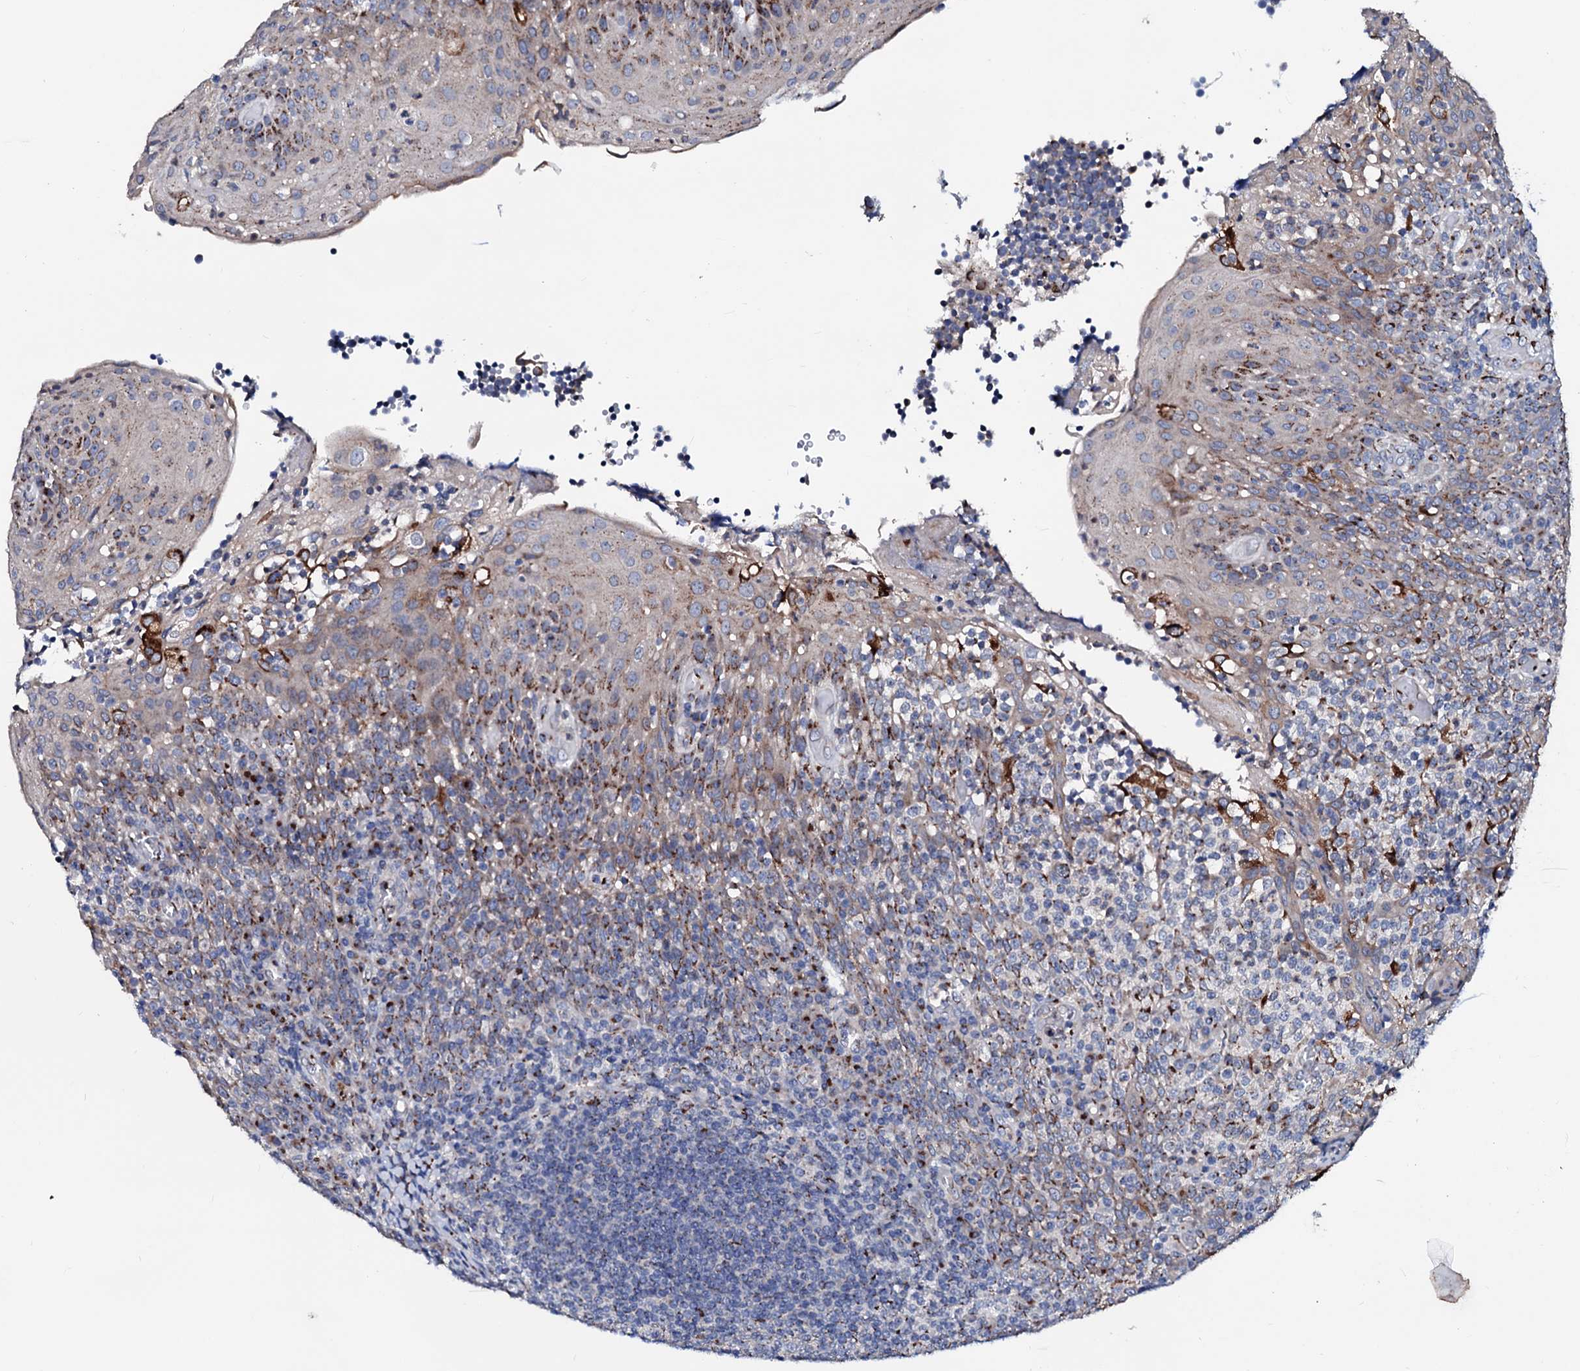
{"staining": {"intensity": "negative", "quantity": "none", "location": "none"}, "tissue": "tonsil", "cell_type": "Germinal center cells", "image_type": "normal", "snomed": [{"axis": "morphology", "description": "Normal tissue, NOS"}, {"axis": "topography", "description": "Tonsil"}], "caption": "This is a photomicrograph of IHC staining of benign tonsil, which shows no expression in germinal center cells.", "gene": "TMCO3", "patient": {"sex": "female", "age": 19}}